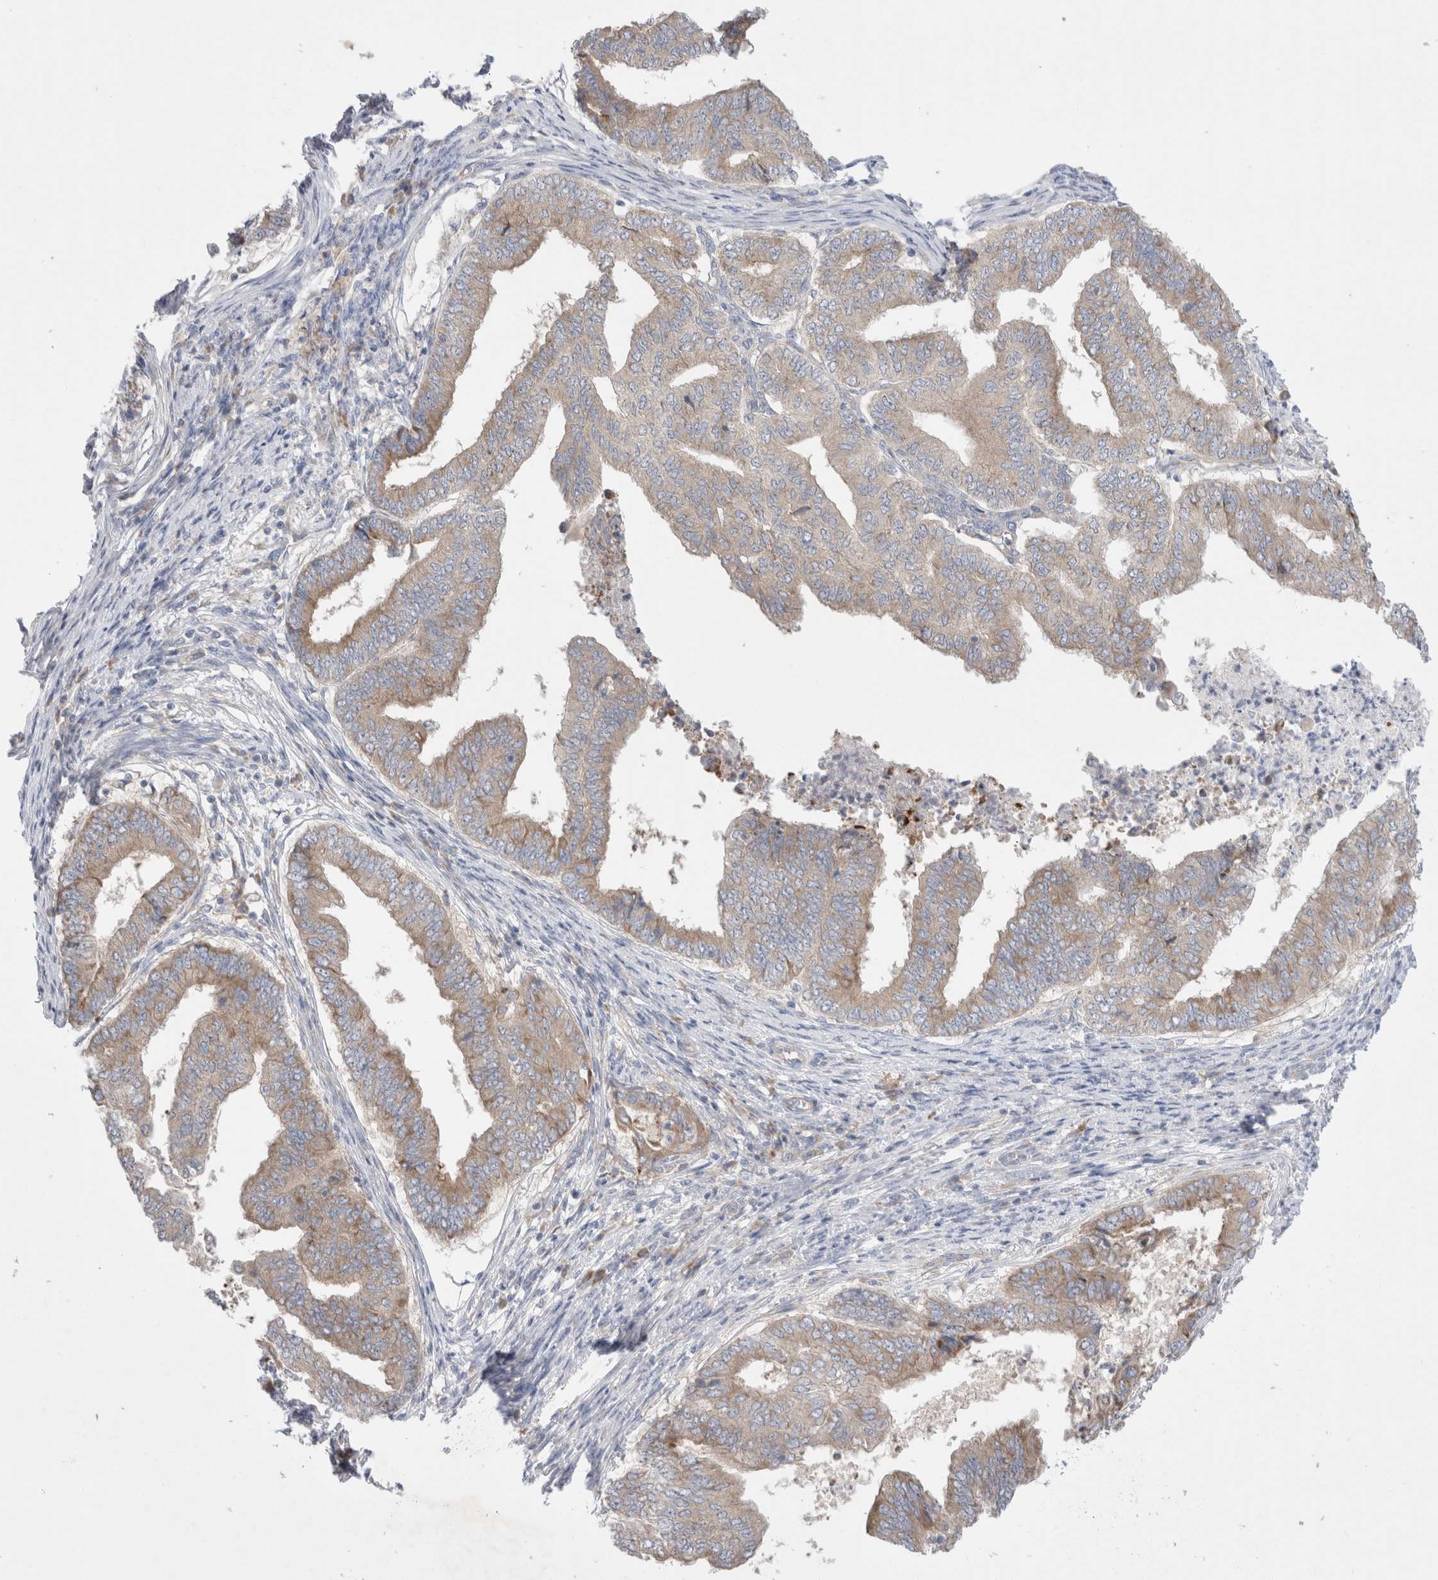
{"staining": {"intensity": "weak", "quantity": ">75%", "location": "cytoplasmic/membranous"}, "tissue": "endometrial cancer", "cell_type": "Tumor cells", "image_type": "cancer", "snomed": [{"axis": "morphology", "description": "Polyp, NOS"}, {"axis": "morphology", "description": "Adenocarcinoma, NOS"}, {"axis": "morphology", "description": "Adenoma, NOS"}, {"axis": "topography", "description": "Endometrium"}], "caption": "DAB immunohistochemical staining of human endometrial cancer displays weak cytoplasmic/membranous protein staining in approximately >75% of tumor cells. The staining was performed using DAB (3,3'-diaminobenzidine) to visualize the protein expression in brown, while the nuclei were stained in blue with hematoxylin (Magnification: 20x).", "gene": "RBM12B", "patient": {"sex": "female", "age": 79}}